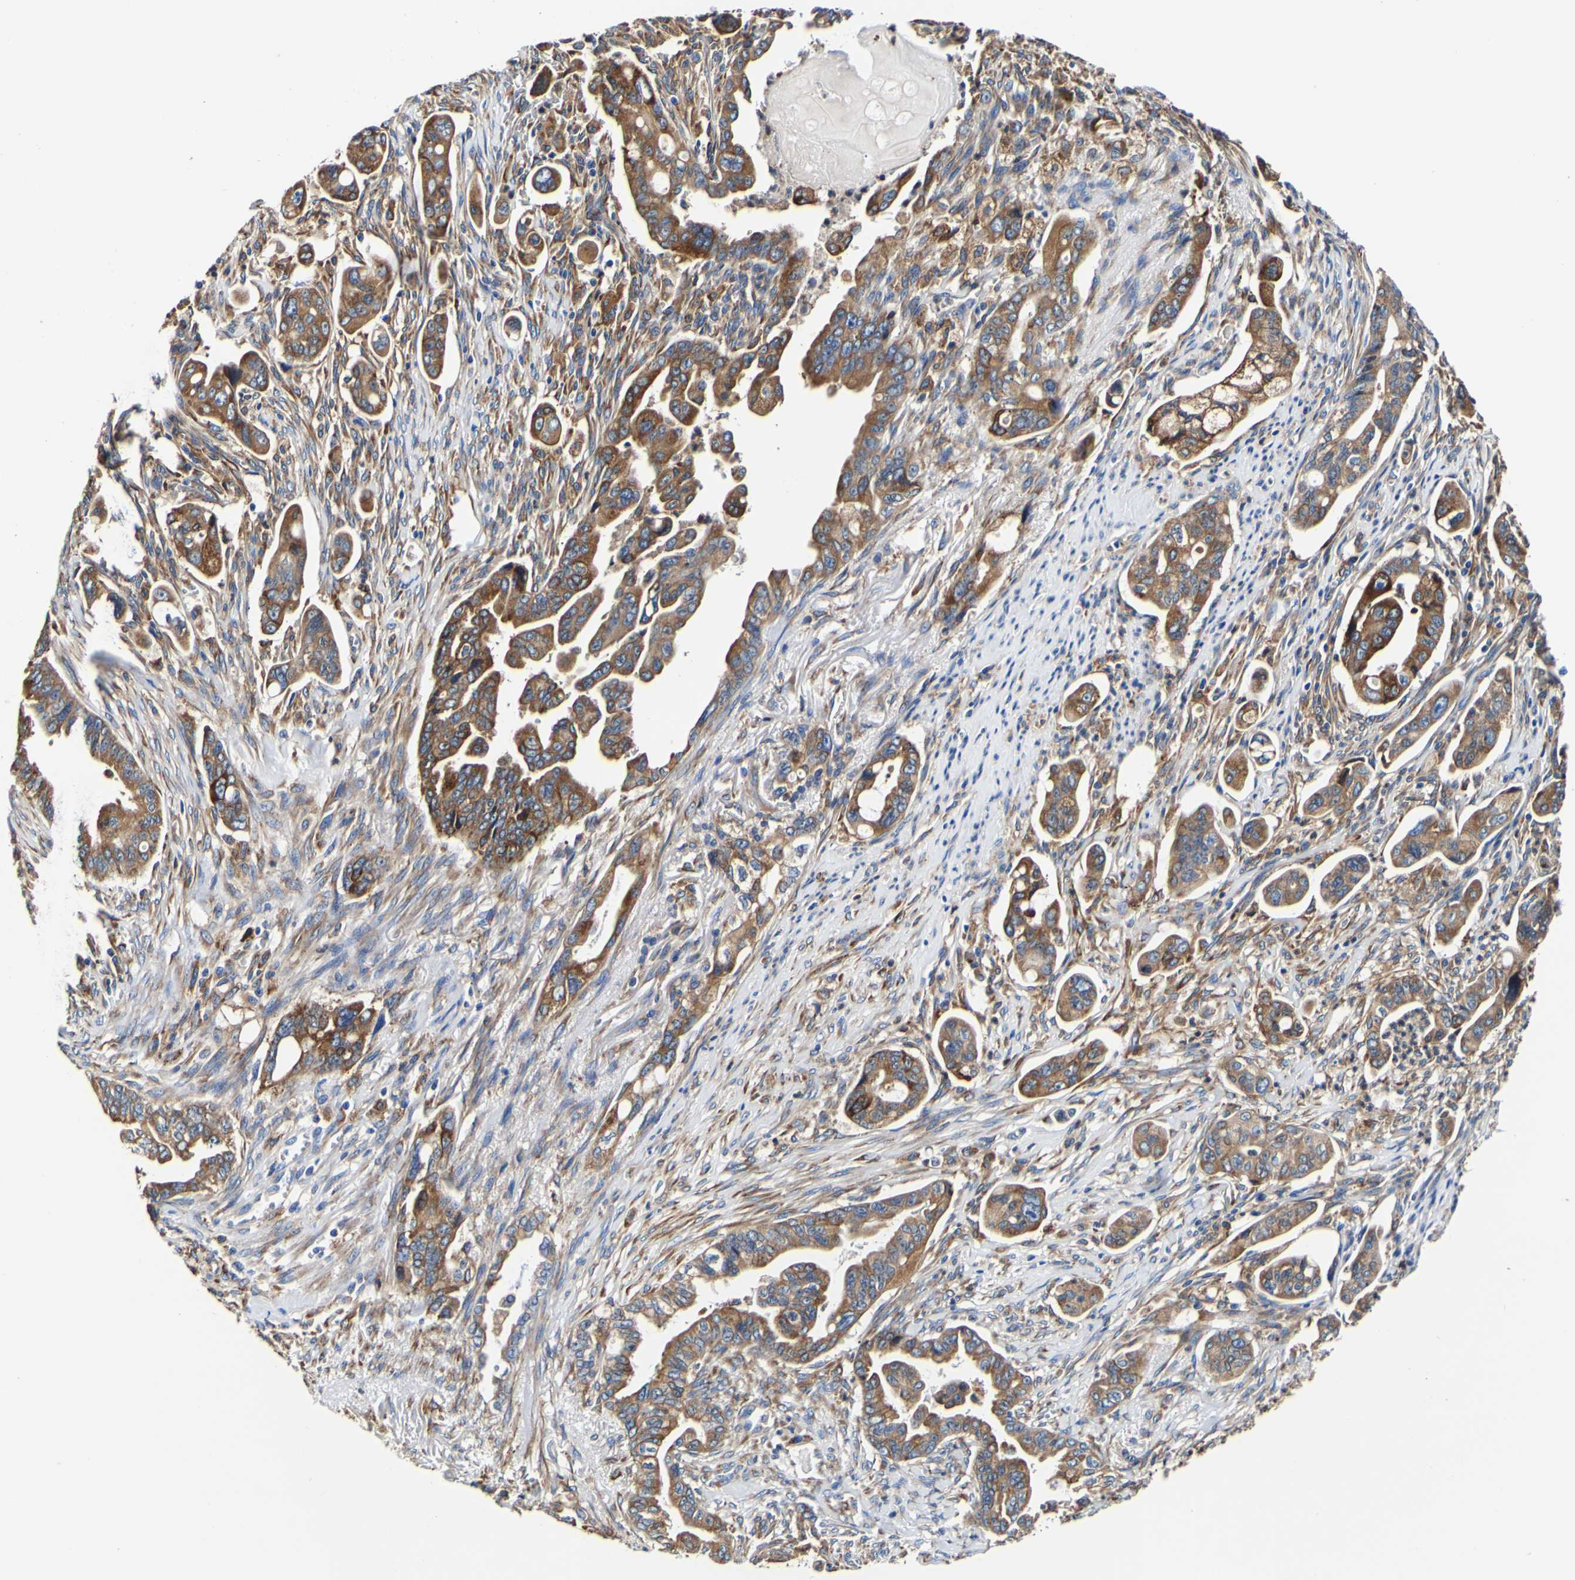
{"staining": {"intensity": "moderate", "quantity": ">75%", "location": "cytoplasmic/membranous"}, "tissue": "pancreatic cancer", "cell_type": "Tumor cells", "image_type": "cancer", "snomed": [{"axis": "morphology", "description": "Adenocarcinoma, NOS"}, {"axis": "topography", "description": "Pancreas"}], "caption": "An immunohistochemistry (IHC) micrograph of tumor tissue is shown. Protein staining in brown highlights moderate cytoplasmic/membranous positivity in pancreatic cancer within tumor cells.", "gene": "P4HB", "patient": {"sex": "male", "age": 70}}